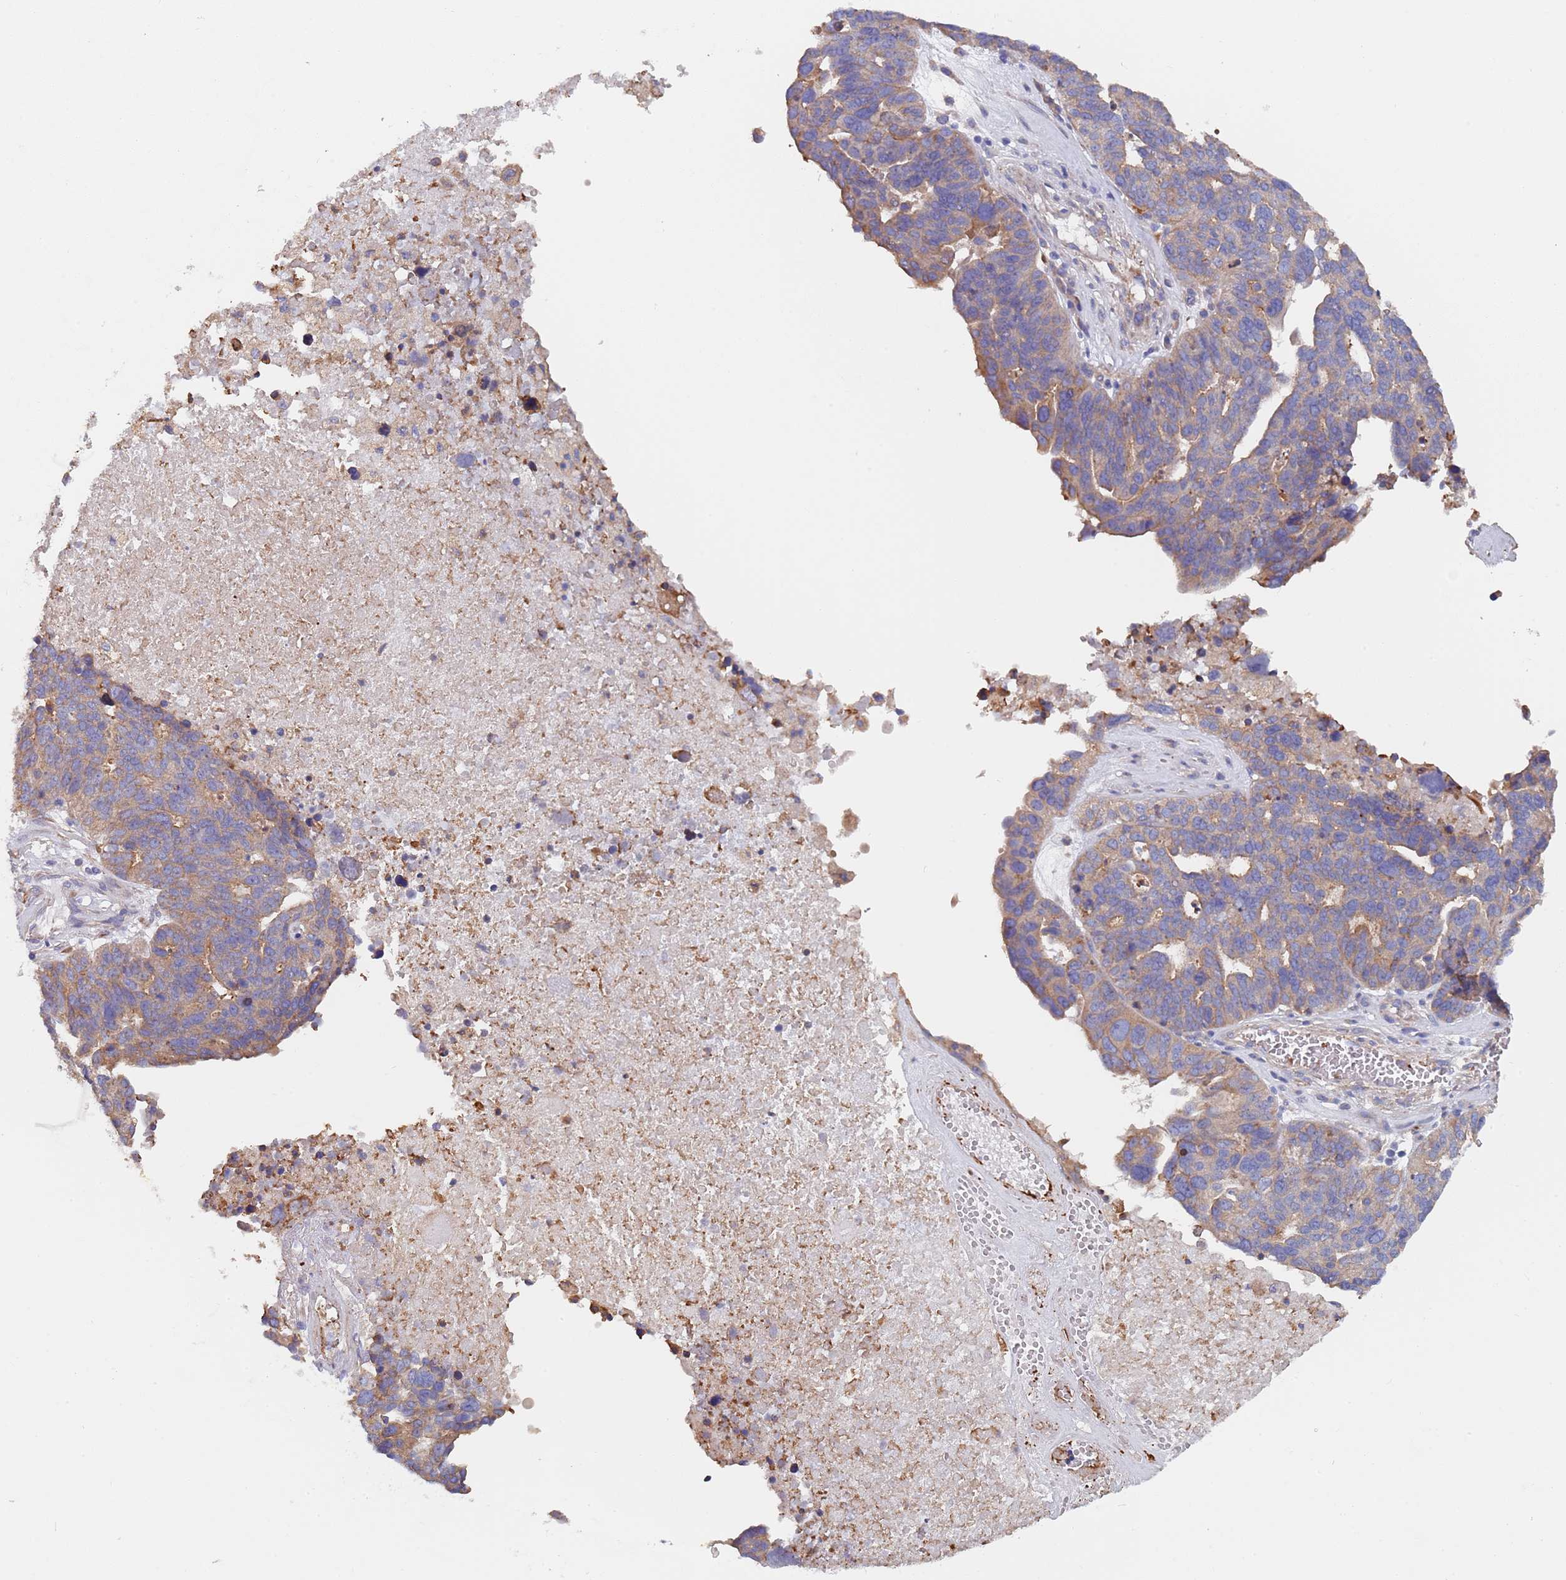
{"staining": {"intensity": "moderate", "quantity": ">75%", "location": "cytoplasmic/membranous"}, "tissue": "ovarian cancer", "cell_type": "Tumor cells", "image_type": "cancer", "snomed": [{"axis": "morphology", "description": "Cystadenocarcinoma, serous, NOS"}, {"axis": "topography", "description": "Ovary"}], "caption": "Immunohistochemistry image of human ovarian cancer (serous cystadenocarcinoma) stained for a protein (brown), which displays medium levels of moderate cytoplasmic/membranous positivity in approximately >75% of tumor cells.", "gene": "DCUN1D3", "patient": {"sex": "female", "age": 59}}